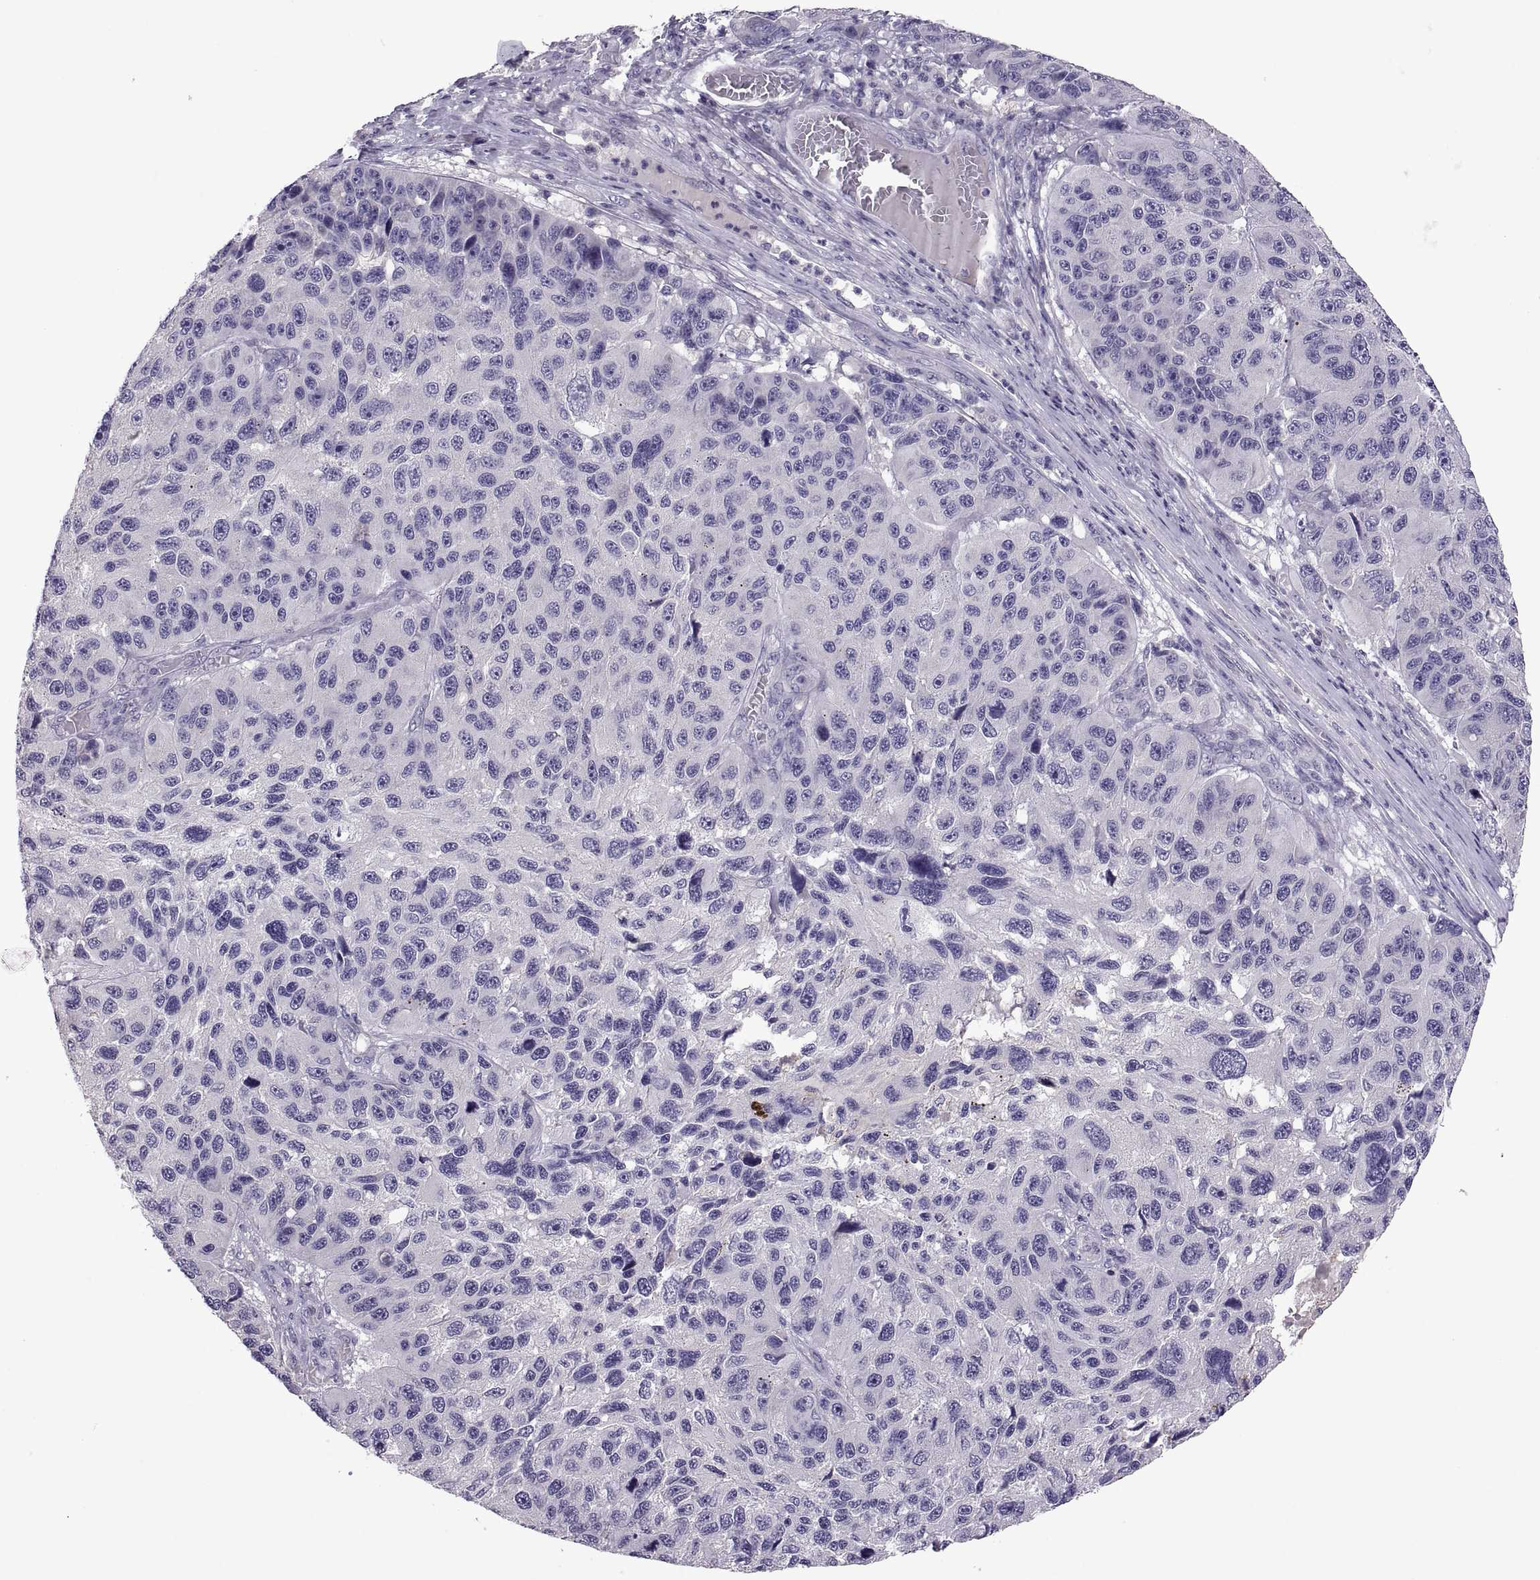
{"staining": {"intensity": "negative", "quantity": "none", "location": "none"}, "tissue": "melanoma", "cell_type": "Tumor cells", "image_type": "cancer", "snomed": [{"axis": "morphology", "description": "Malignant melanoma, NOS"}, {"axis": "topography", "description": "Skin"}], "caption": "Tumor cells are negative for brown protein staining in melanoma.", "gene": "TBX19", "patient": {"sex": "male", "age": 53}}